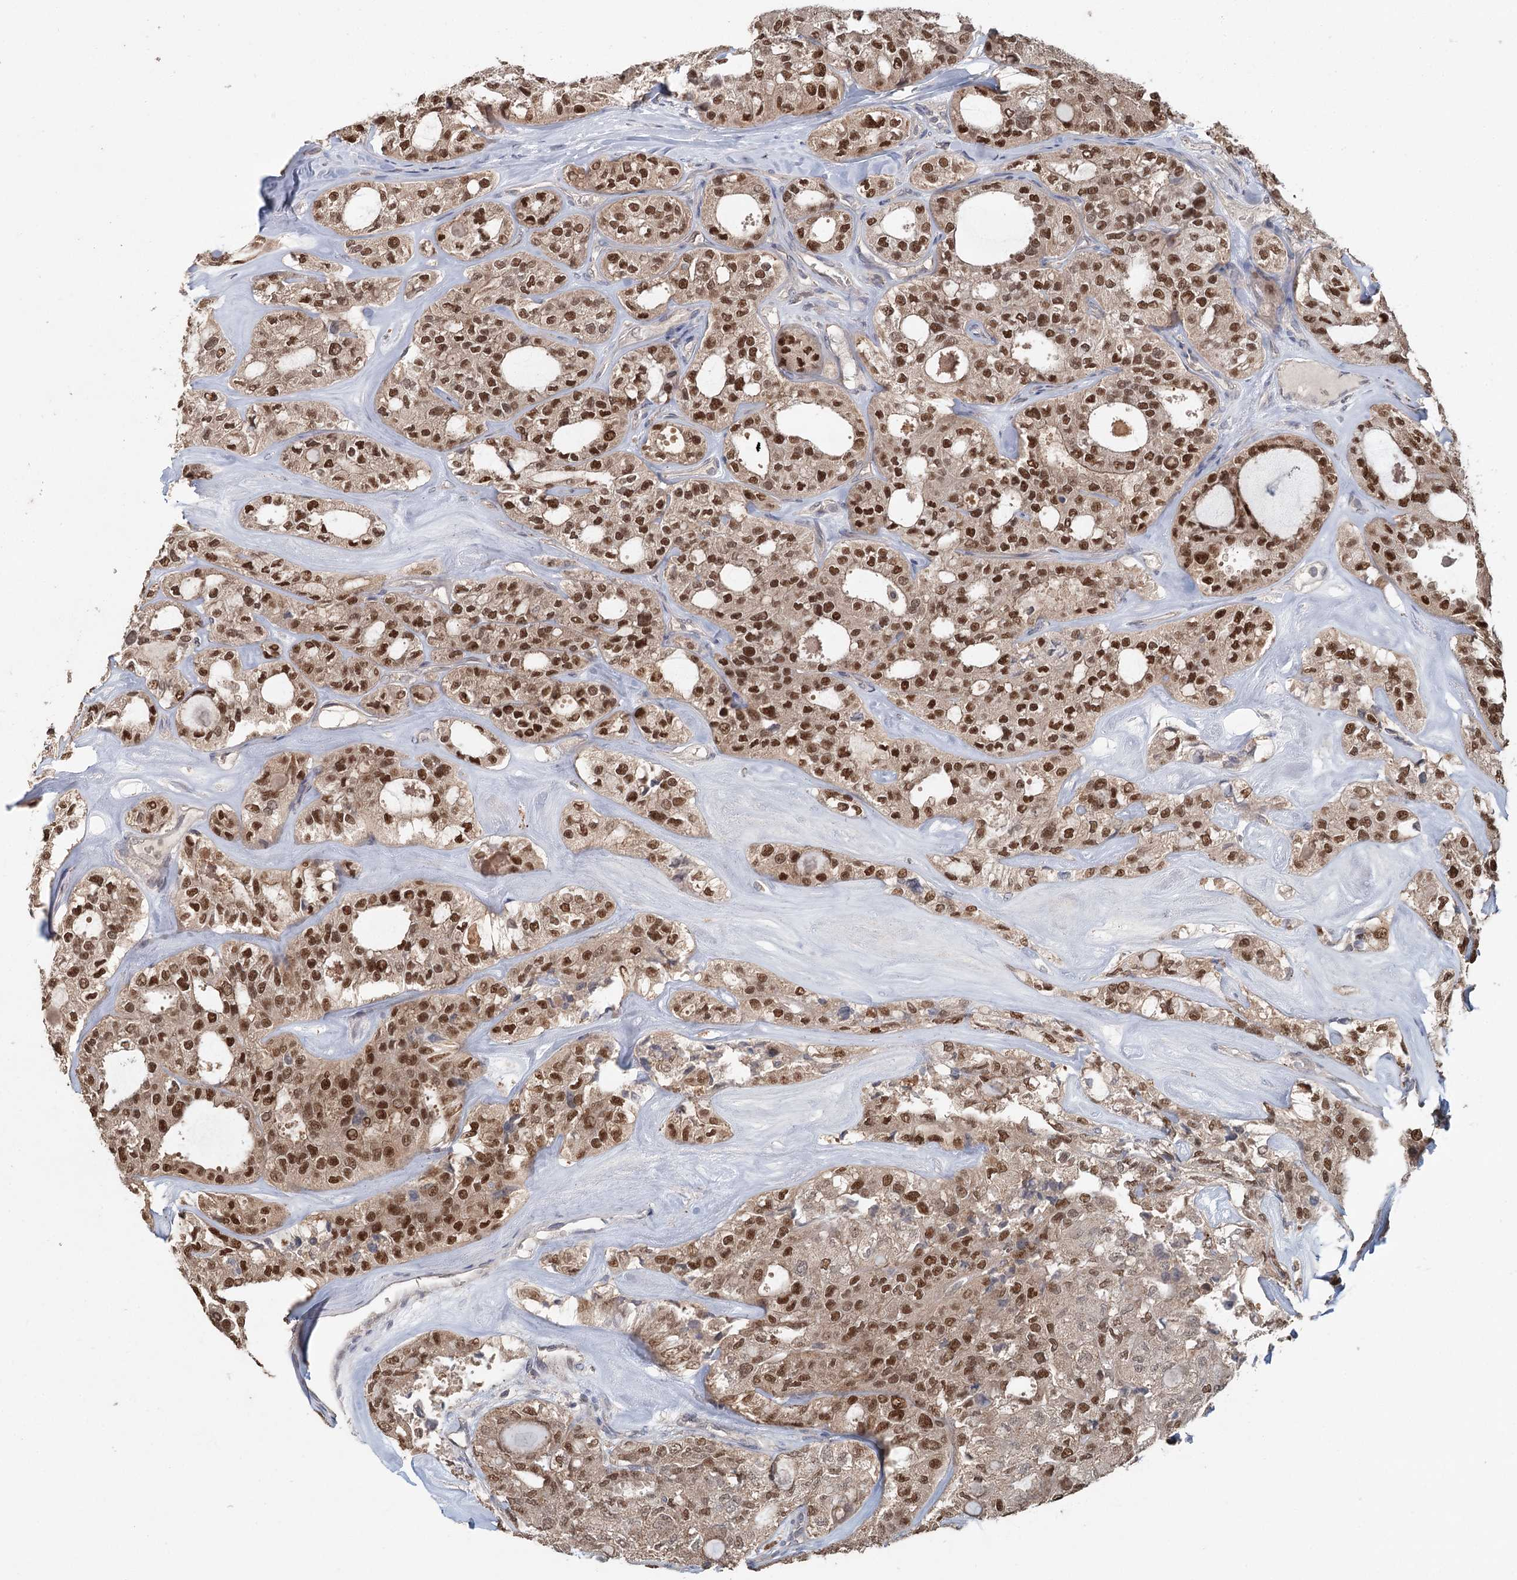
{"staining": {"intensity": "strong", "quantity": ">75%", "location": "nuclear"}, "tissue": "thyroid cancer", "cell_type": "Tumor cells", "image_type": "cancer", "snomed": [{"axis": "morphology", "description": "Follicular adenoma carcinoma, NOS"}, {"axis": "topography", "description": "Thyroid gland"}], "caption": "This image exhibits IHC staining of thyroid cancer, with high strong nuclear expression in about >75% of tumor cells.", "gene": "ADK", "patient": {"sex": "male", "age": 75}}